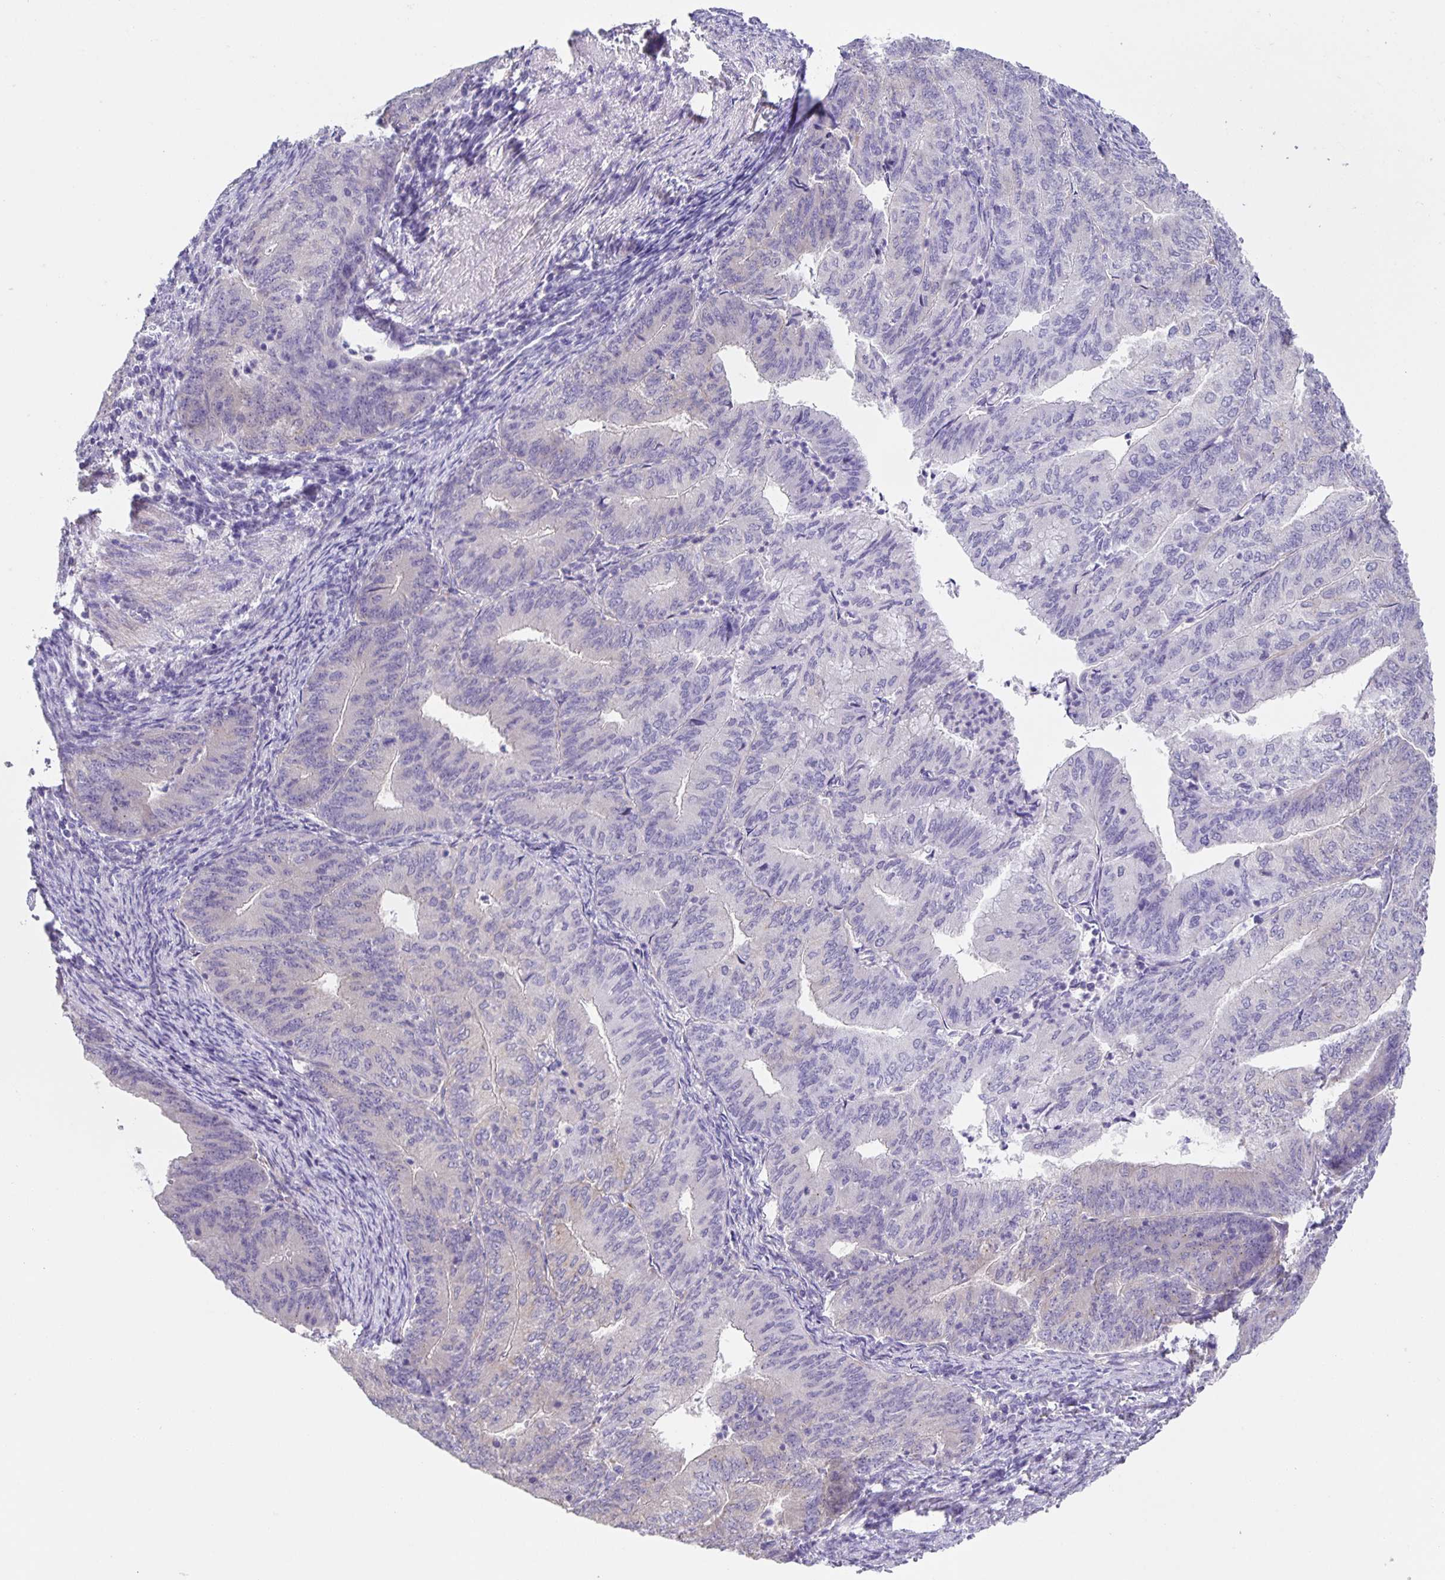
{"staining": {"intensity": "negative", "quantity": "none", "location": "none"}, "tissue": "endometrial cancer", "cell_type": "Tumor cells", "image_type": "cancer", "snomed": [{"axis": "morphology", "description": "Adenocarcinoma, NOS"}, {"axis": "topography", "description": "Endometrium"}], "caption": "Immunohistochemical staining of human endometrial cancer (adenocarcinoma) reveals no significant positivity in tumor cells.", "gene": "PRR36", "patient": {"sex": "female", "age": 57}}